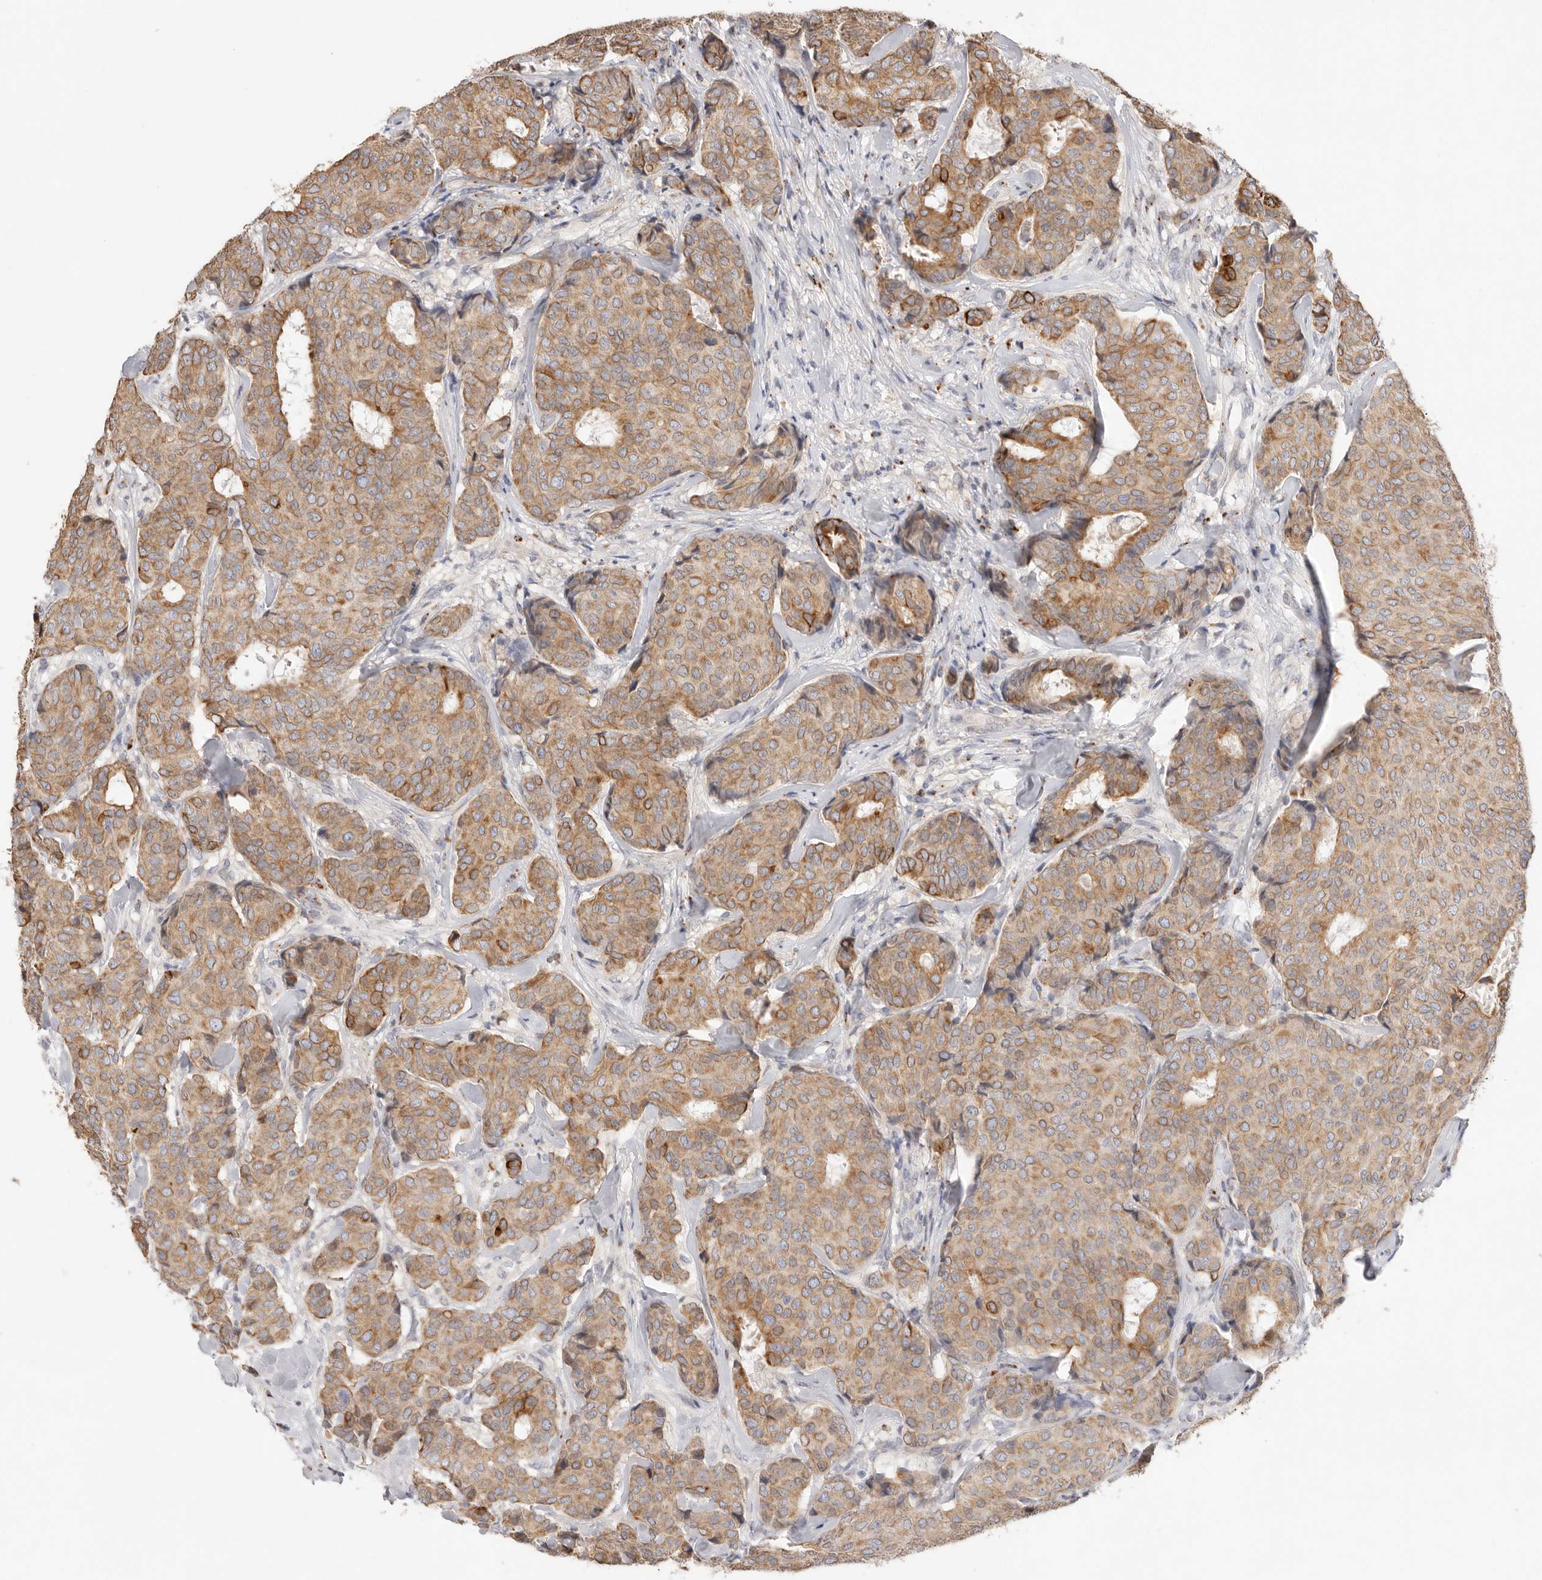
{"staining": {"intensity": "moderate", "quantity": ">75%", "location": "cytoplasmic/membranous"}, "tissue": "breast cancer", "cell_type": "Tumor cells", "image_type": "cancer", "snomed": [{"axis": "morphology", "description": "Duct carcinoma"}, {"axis": "topography", "description": "Breast"}], "caption": "Tumor cells display moderate cytoplasmic/membranous staining in about >75% of cells in breast cancer (invasive ductal carcinoma). Nuclei are stained in blue.", "gene": "USH1C", "patient": {"sex": "female", "age": 75}}